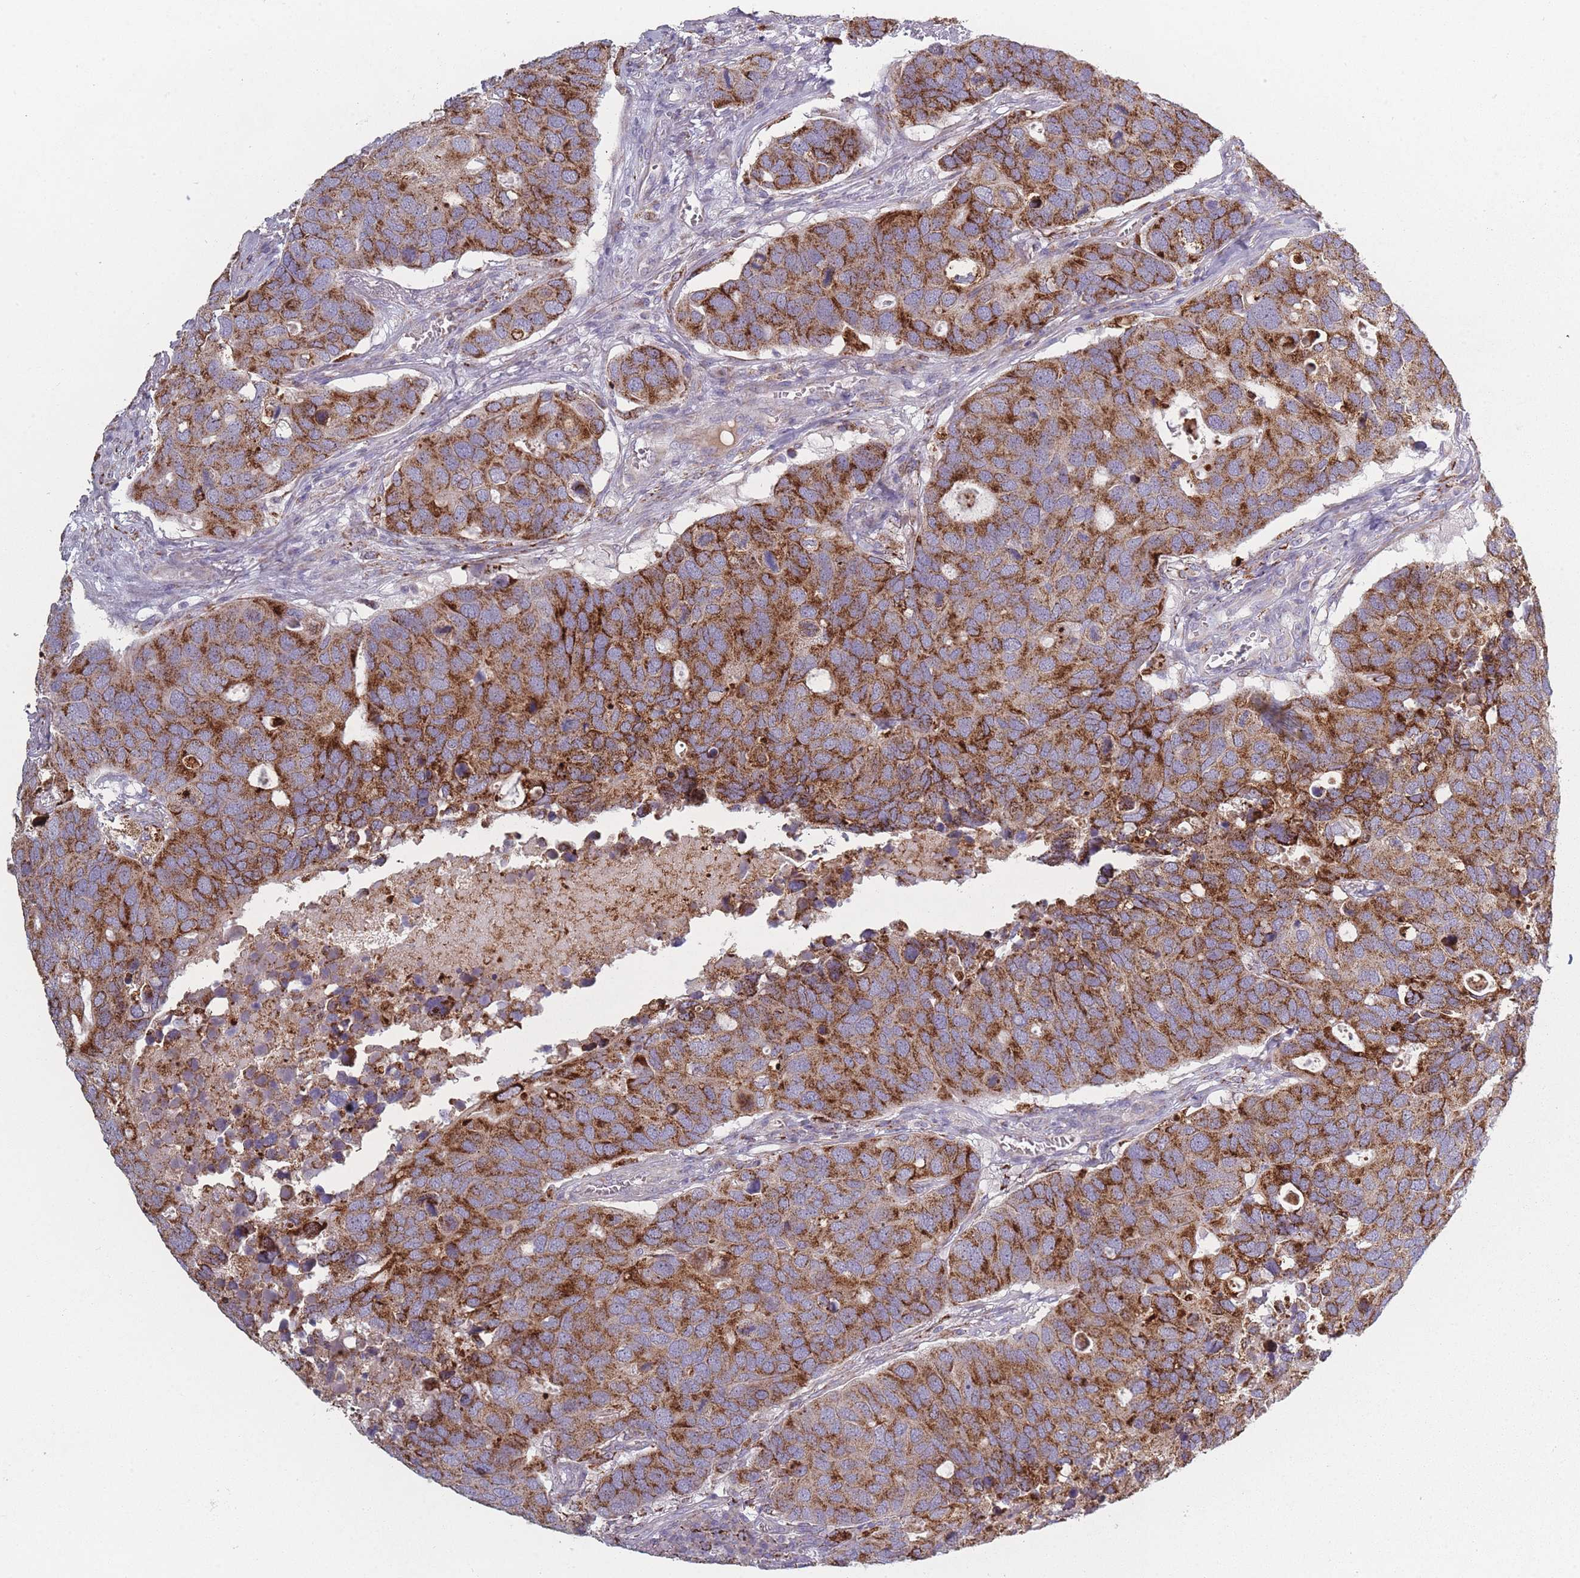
{"staining": {"intensity": "moderate", "quantity": ">75%", "location": "cytoplasmic/membranous"}, "tissue": "breast cancer", "cell_type": "Tumor cells", "image_type": "cancer", "snomed": [{"axis": "morphology", "description": "Duct carcinoma"}, {"axis": "topography", "description": "Breast"}], "caption": "Tumor cells reveal medium levels of moderate cytoplasmic/membranous staining in approximately >75% of cells in breast infiltrating ductal carcinoma.", "gene": "PEX11B", "patient": {"sex": "female", "age": 83}}